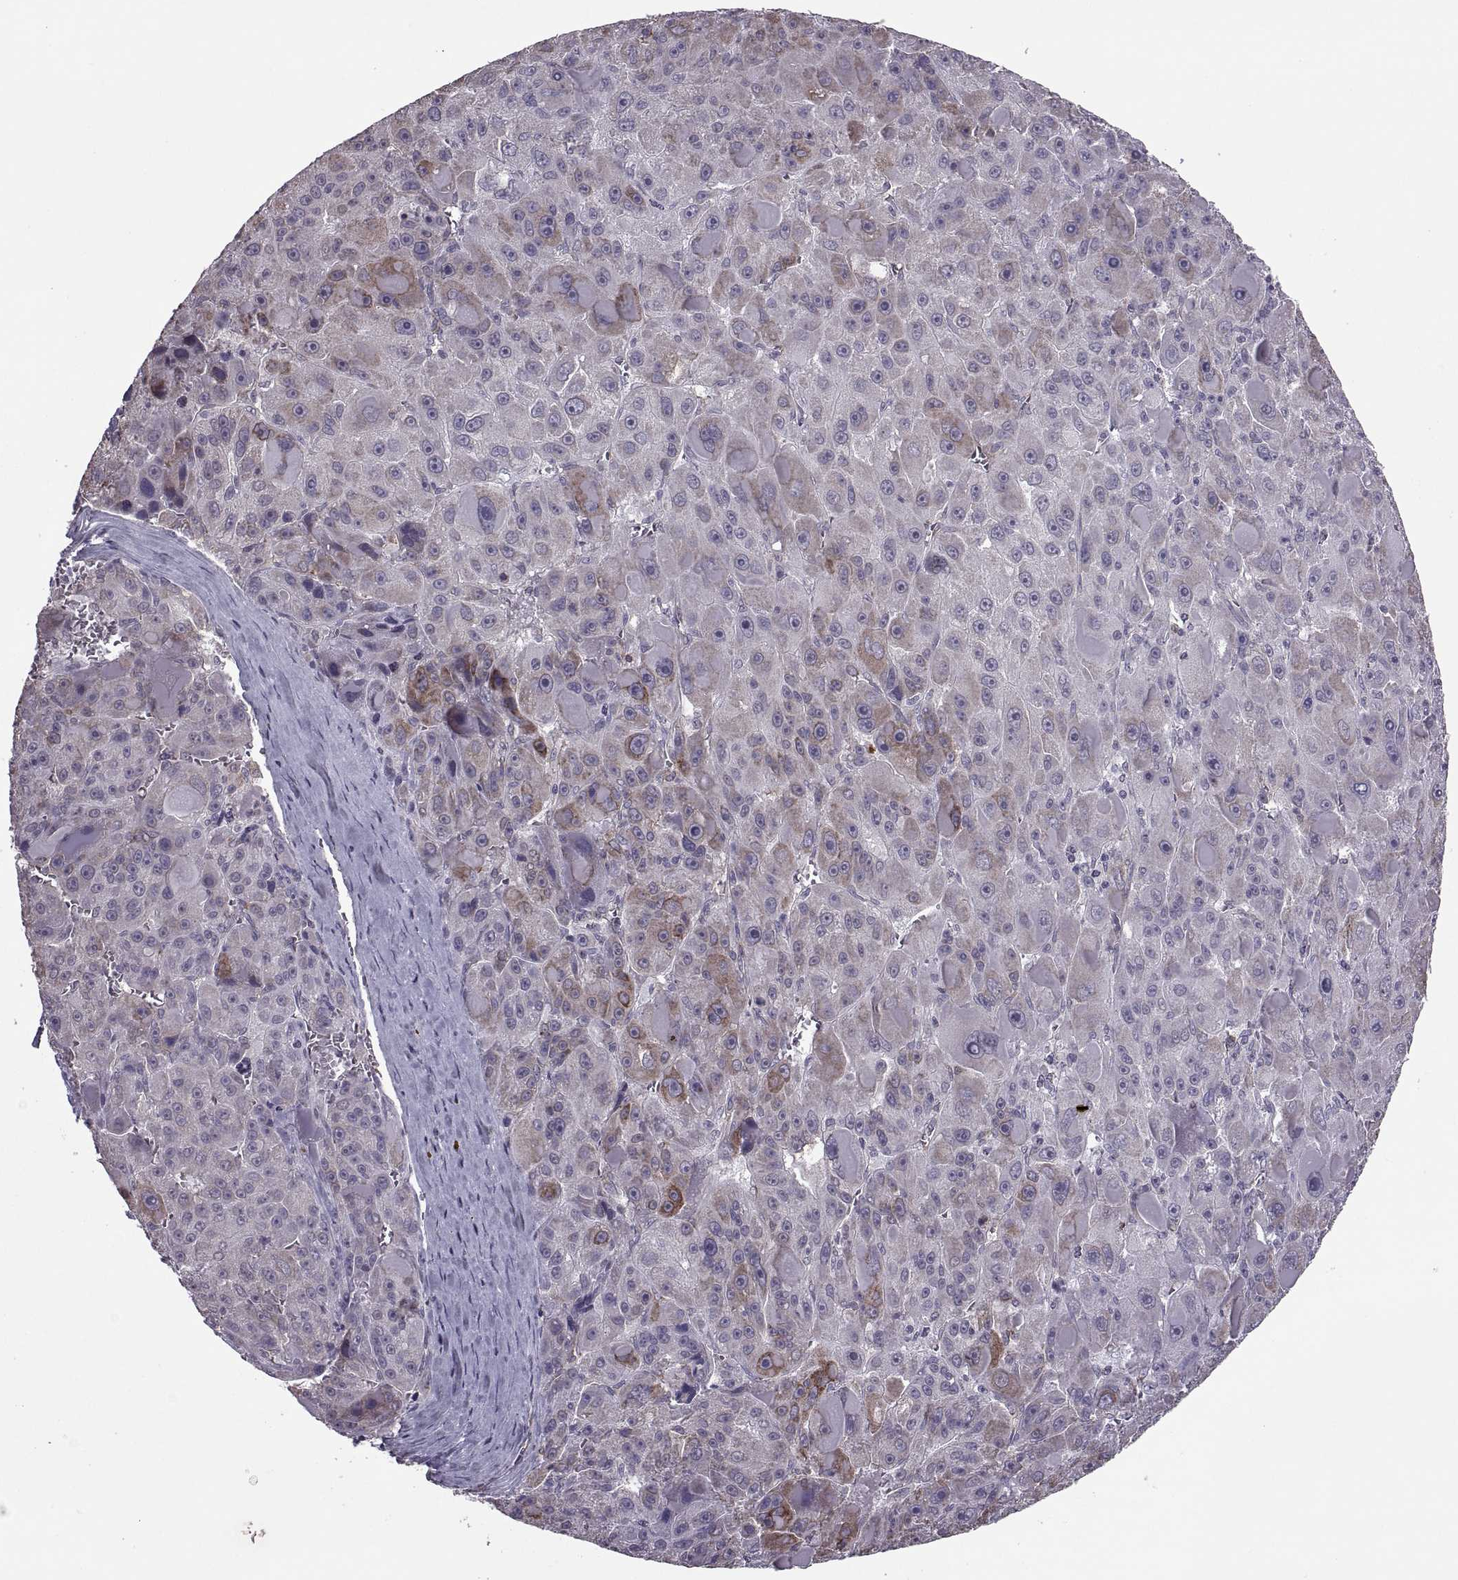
{"staining": {"intensity": "moderate", "quantity": "<25%", "location": "cytoplasmic/membranous"}, "tissue": "liver cancer", "cell_type": "Tumor cells", "image_type": "cancer", "snomed": [{"axis": "morphology", "description": "Carcinoma, Hepatocellular, NOS"}, {"axis": "topography", "description": "Liver"}], "caption": "Immunohistochemical staining of human liver cancer (hepatocellular carcinoma) shows low levels of moderate cytoplasmic/membranous staining in approximately <25% of tumor cells. Nuclei are stained in blue.", "gene": "PABPC1", "patient": {"sex": "male", "age": 76}}